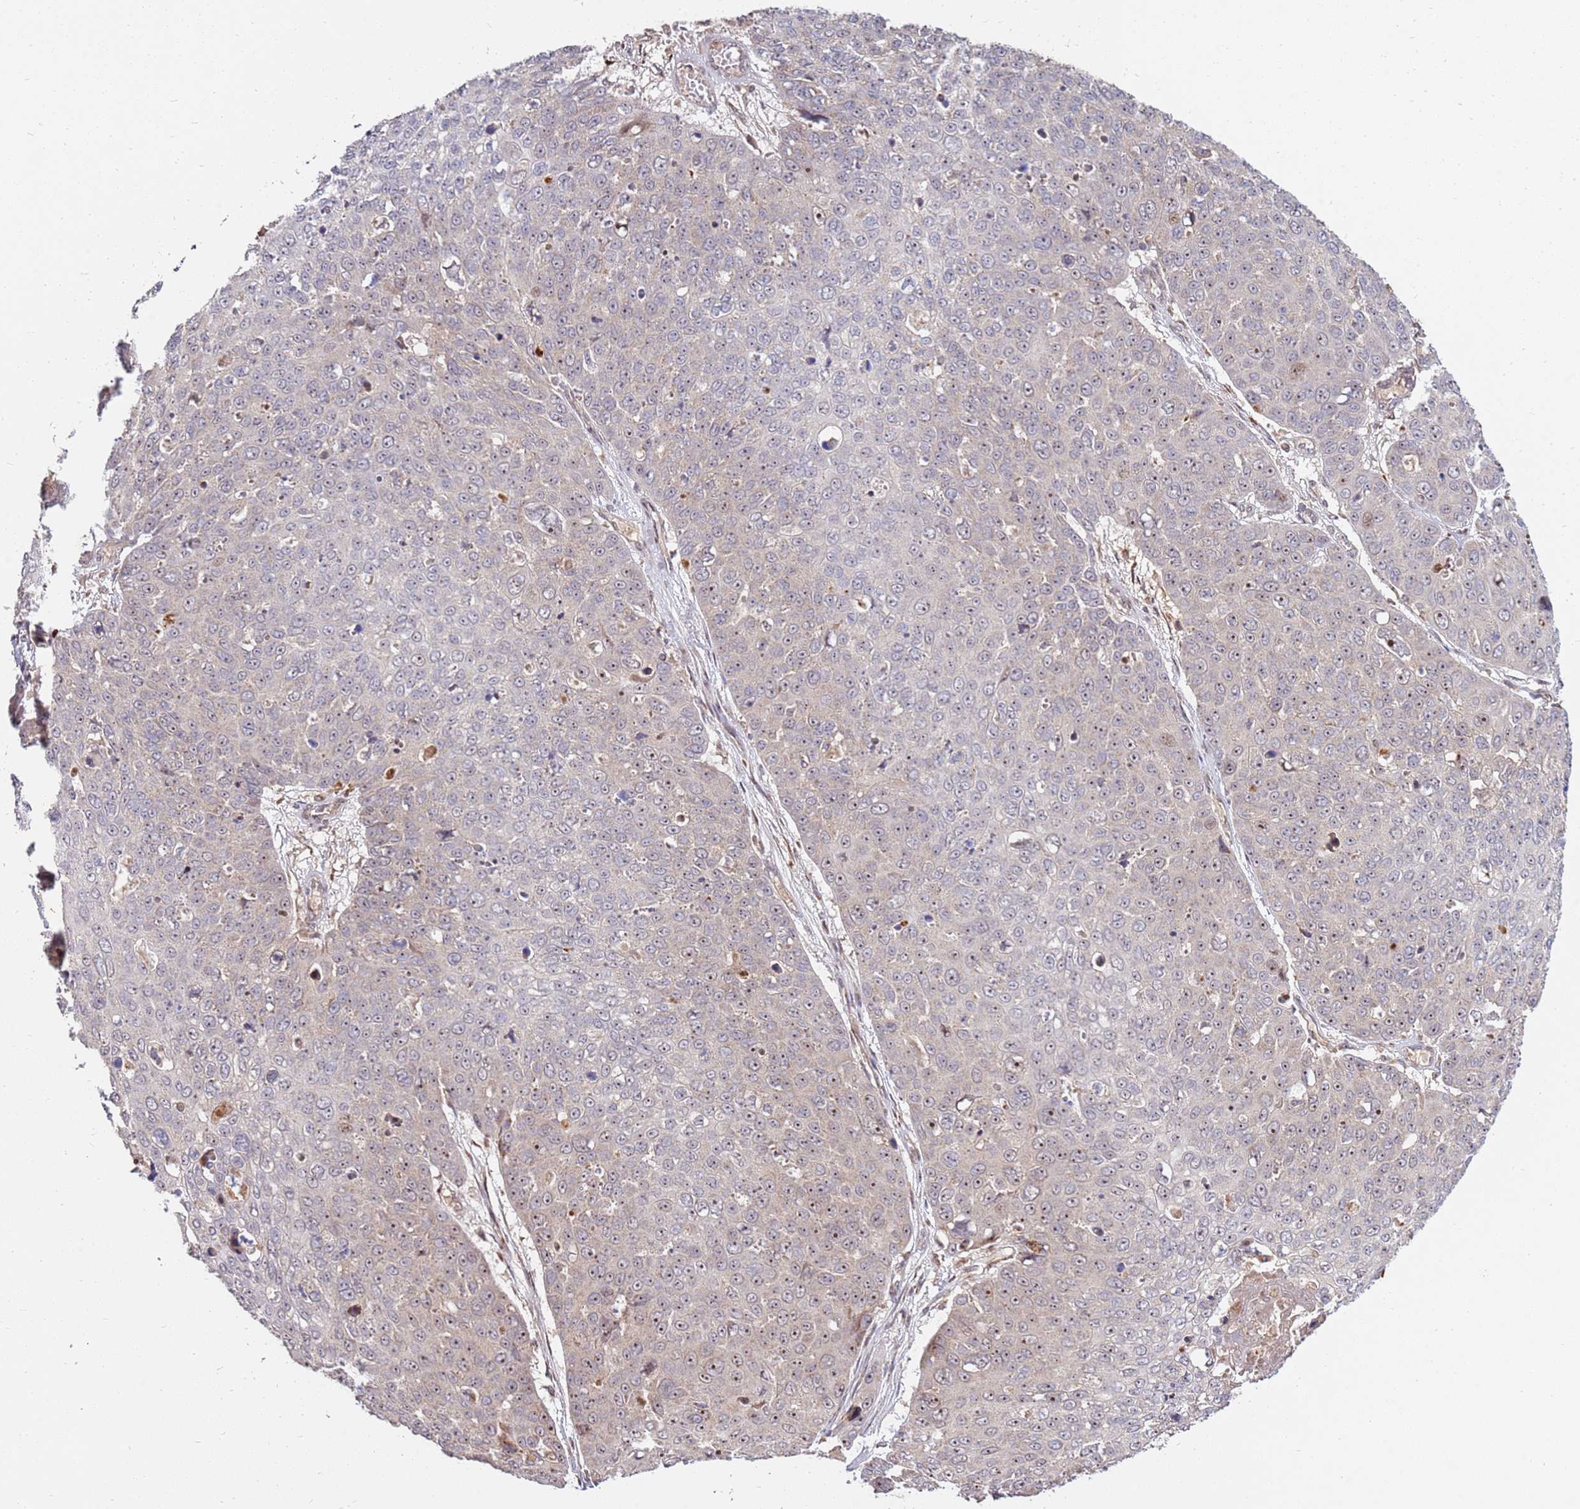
{"staining": {"intensity": "weak", "quantity": "<25%", "location": "cytoplasmic/membranous"}, "tissue": "skin cancer", "cell_type": "Tumor cells", "image_type": "cancer", "snomed": [{"axis": "morphology", "description": "Squamous cell carcinoma, NOS"}, {"axis": "topography", "description": "Skin"}], "caption": "Tumor cells are negative for protein expression in human squamous cell carcinoma (skin).", "gene": "KIF25", "patient": {"sex": "male", "age": 71}}